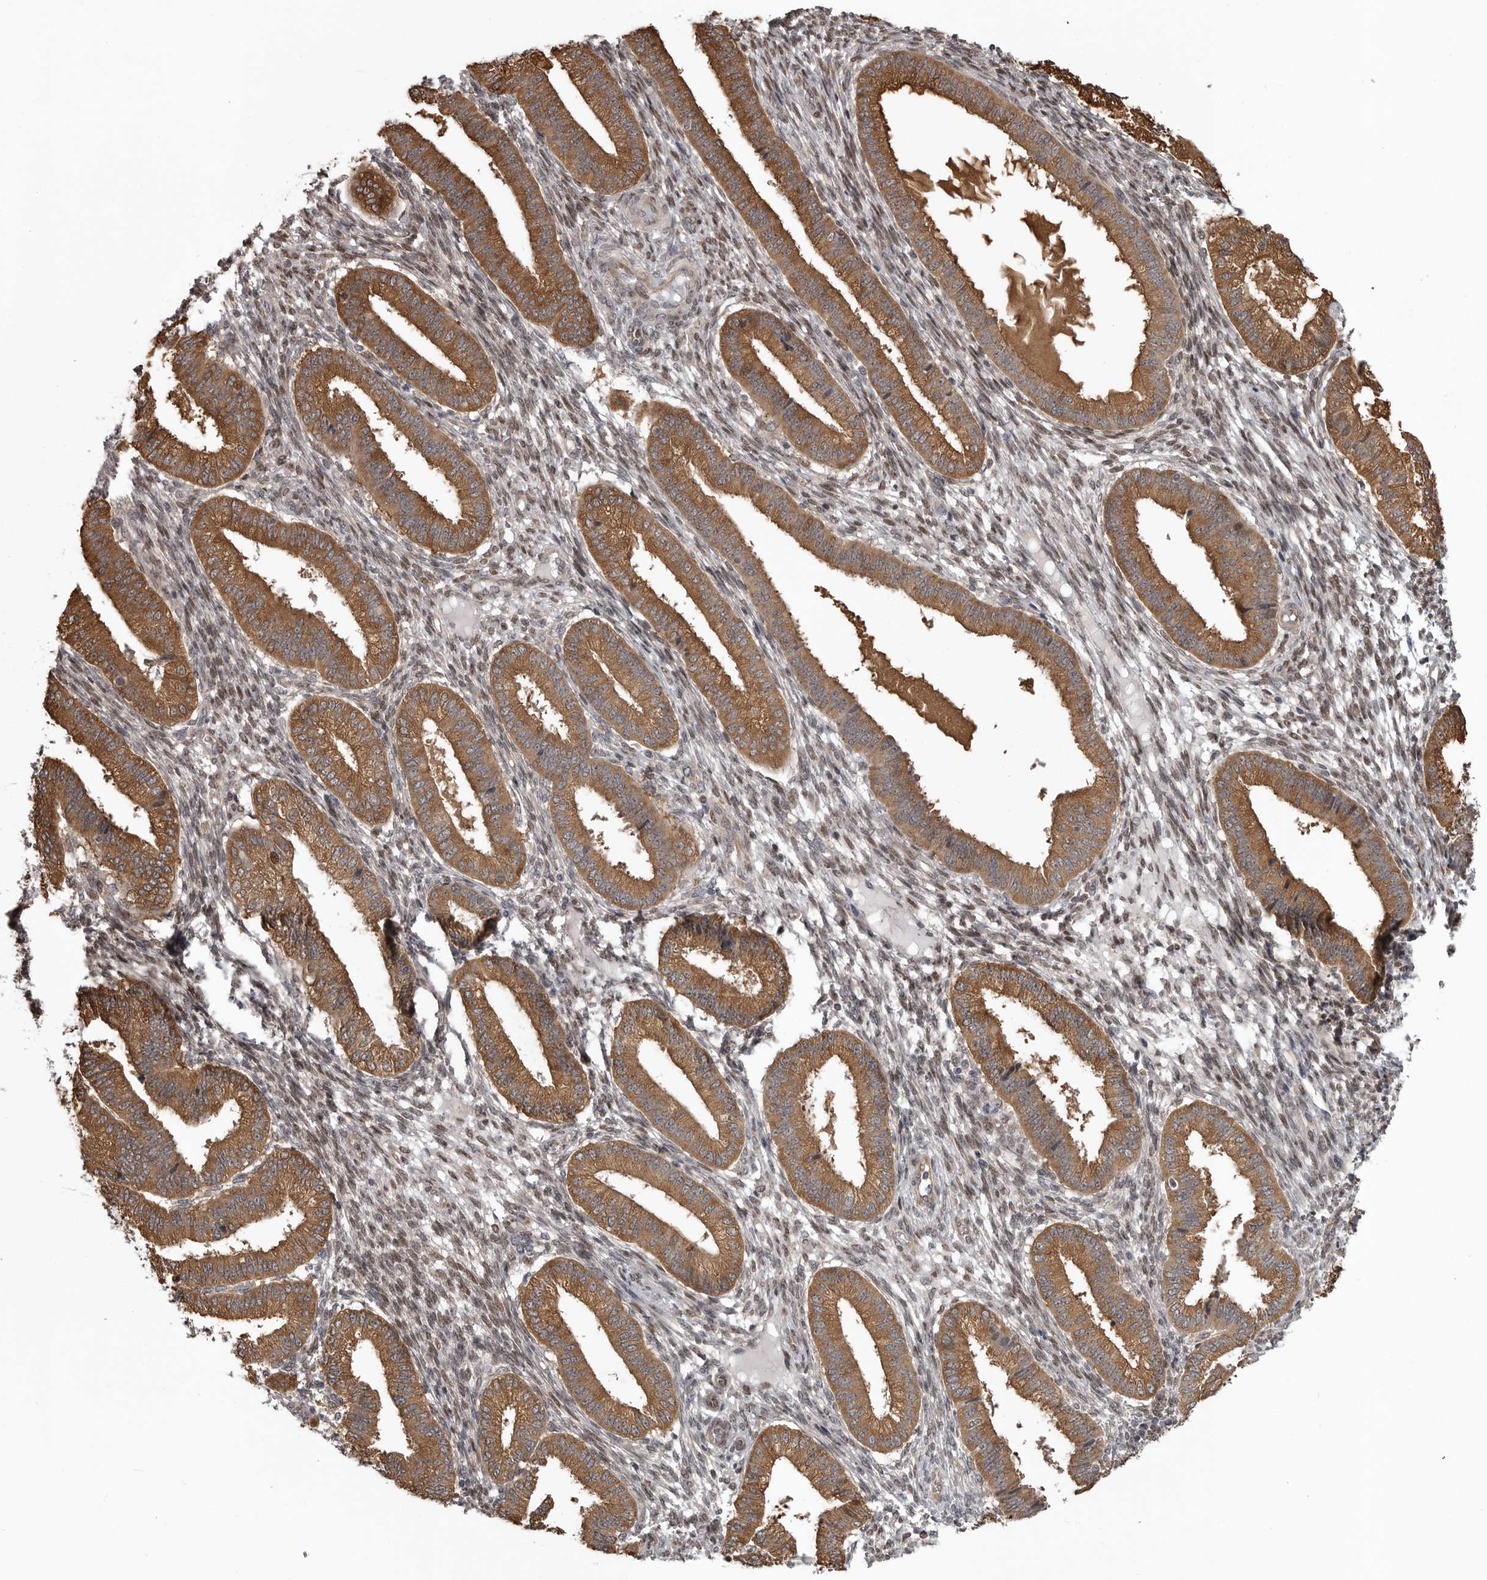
{"staining": {"intensity": "weak", "quantity": "25%-75%", "location": "nuclear"}, "tissue": "endometrium", "cell_type": "Cells in endometrial stroma", "image_type": "normal", "snomed": [{"axis": "morphology", "description": "Normal tissue, NOS"}, {"axis": "topography", "description": "Endometrium"}], "caption": "IHC of benign human endometrium shows low levels of weak nuclear positivity in about 25%-75% of cells in endometrial stroma. (brown staining indicates protein expression, while blue staining denotes nuclei).", "gene": "SNX16", "patient": {"sex": "female", "age": 39}}